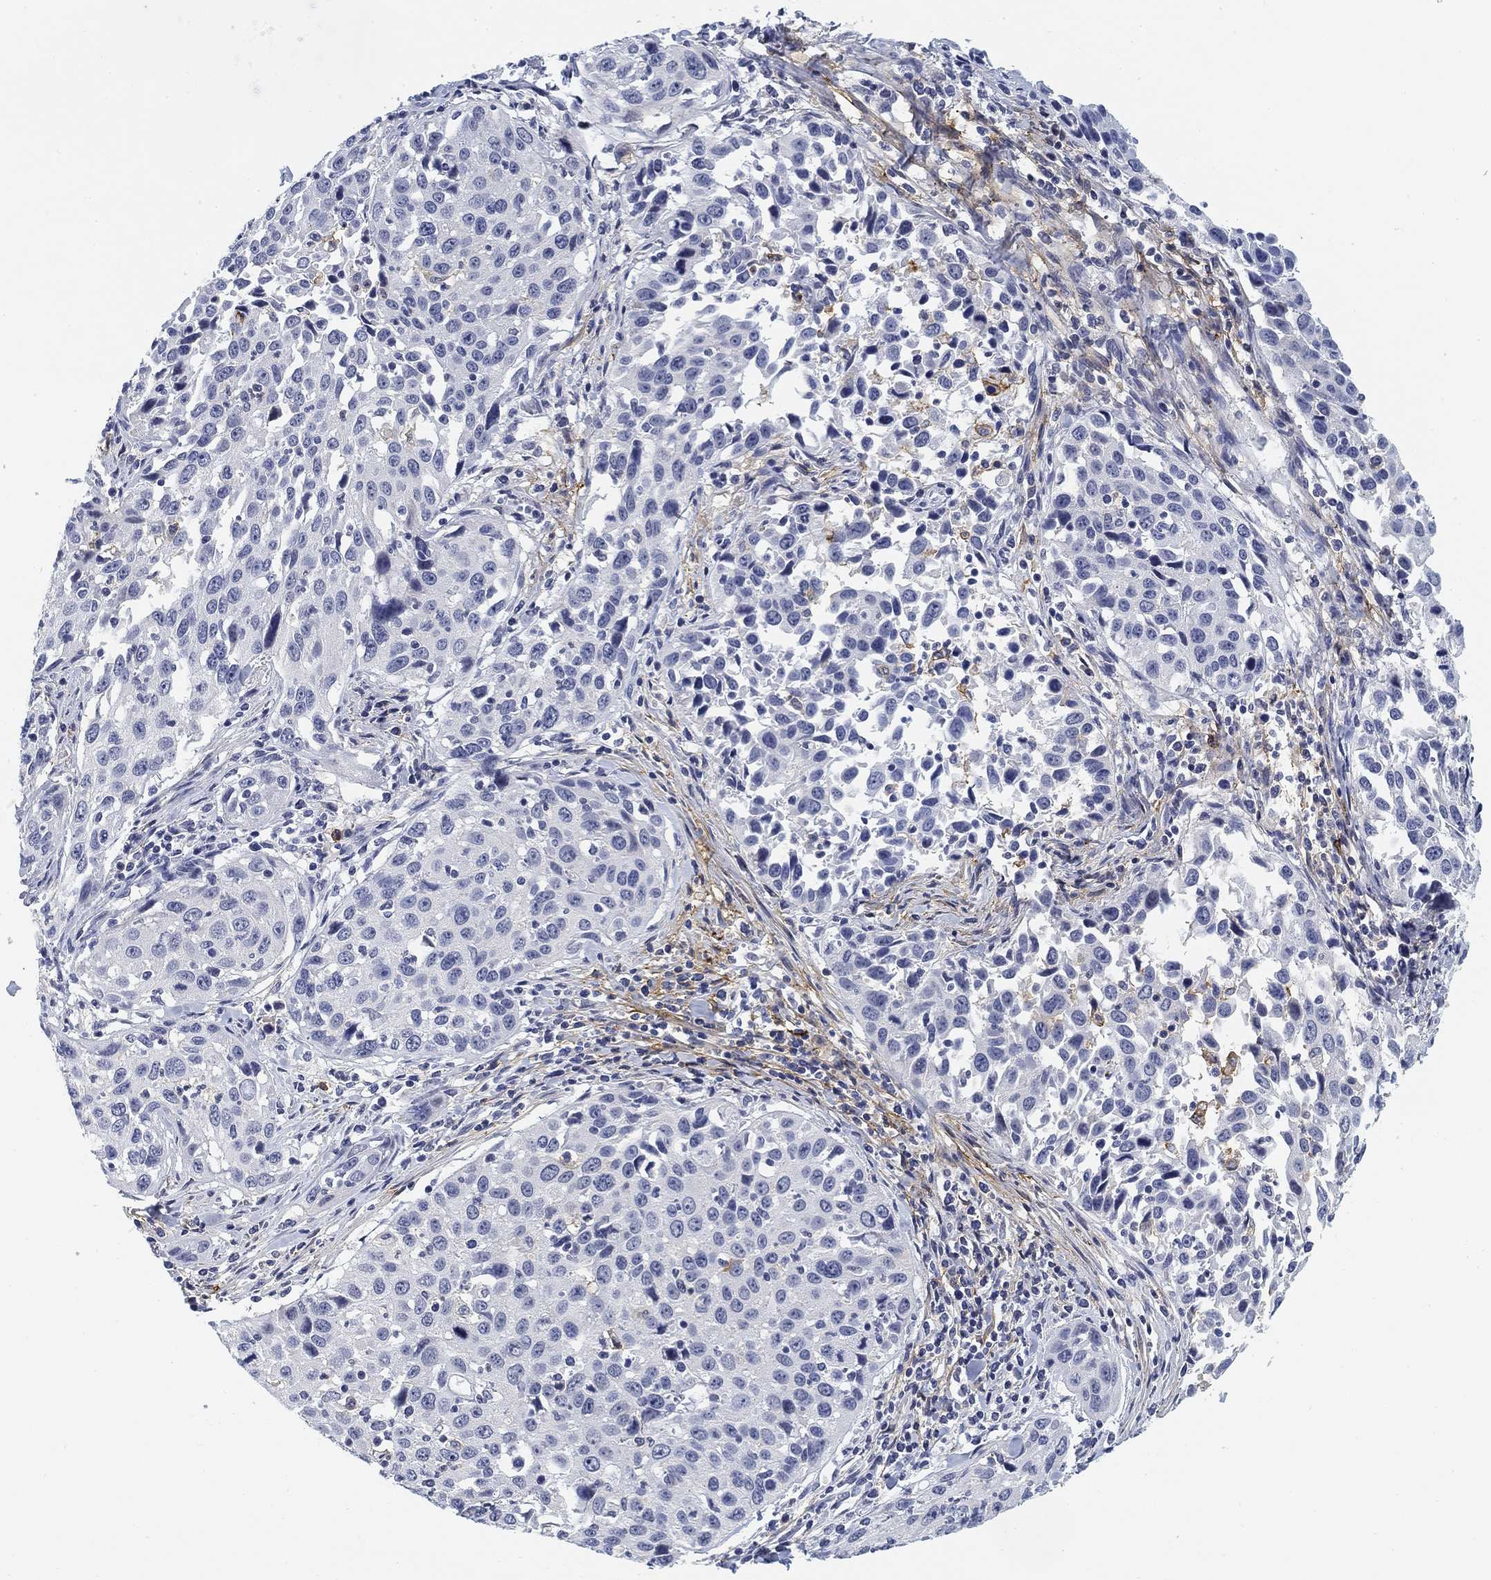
{"staining": {"intensity": "negative", "quantity": "none", "location": "none"}, "tissue": "cervical cancer", "cell_type": "Tumor cells", "image_type": "cancer", "snomed": [{"axis": "morphology", "description": "Squamous cell carcinoma, NOS"}, {"axis": "topography", "description": "Cervix"}], "caption": "Photomicrograph shows no significant protein staining in tumor cells of cervical squamous cell carcinoma.", "gene": "SLC2A5", "patient": {"sex": "female", "age": 26}}